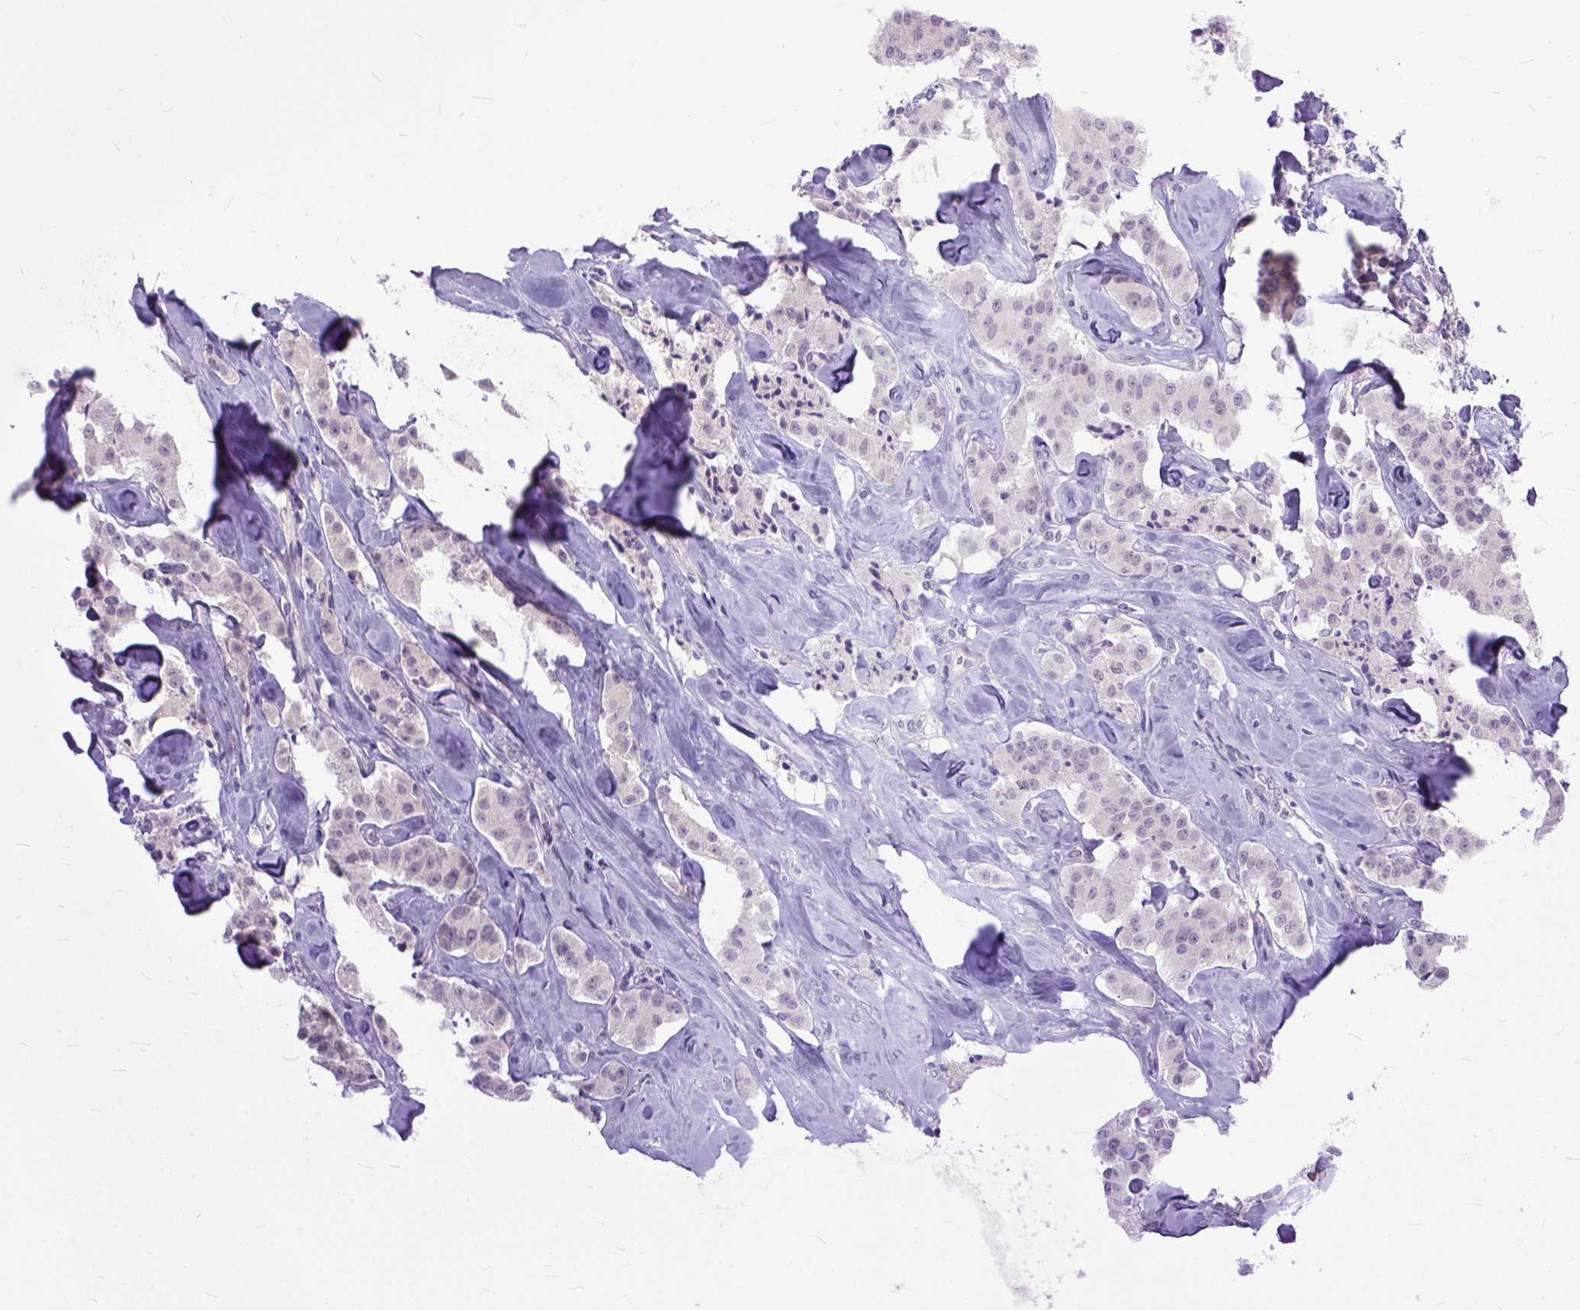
{"staining": {"intensity": "negative", "quantity": "none", "location": "none"}, "tissue": "carcinoid", "cell_type": "Tumor cells", "image_type": "cancer", "snomed": [{"axis": "morphology", "description": "Carcinoid, malignant, NOS"}, {"axis": "topography", "description": "Pancreas"}], "caption": "High magnification brightfield microscopy of malignant carcinoid stained with DAB (brown) and counterstained with hematoxylin (blue): tumor cells show no significant expression.", "gene": "TCEAL7", "patient": {"sex": "male", "age": 41}}